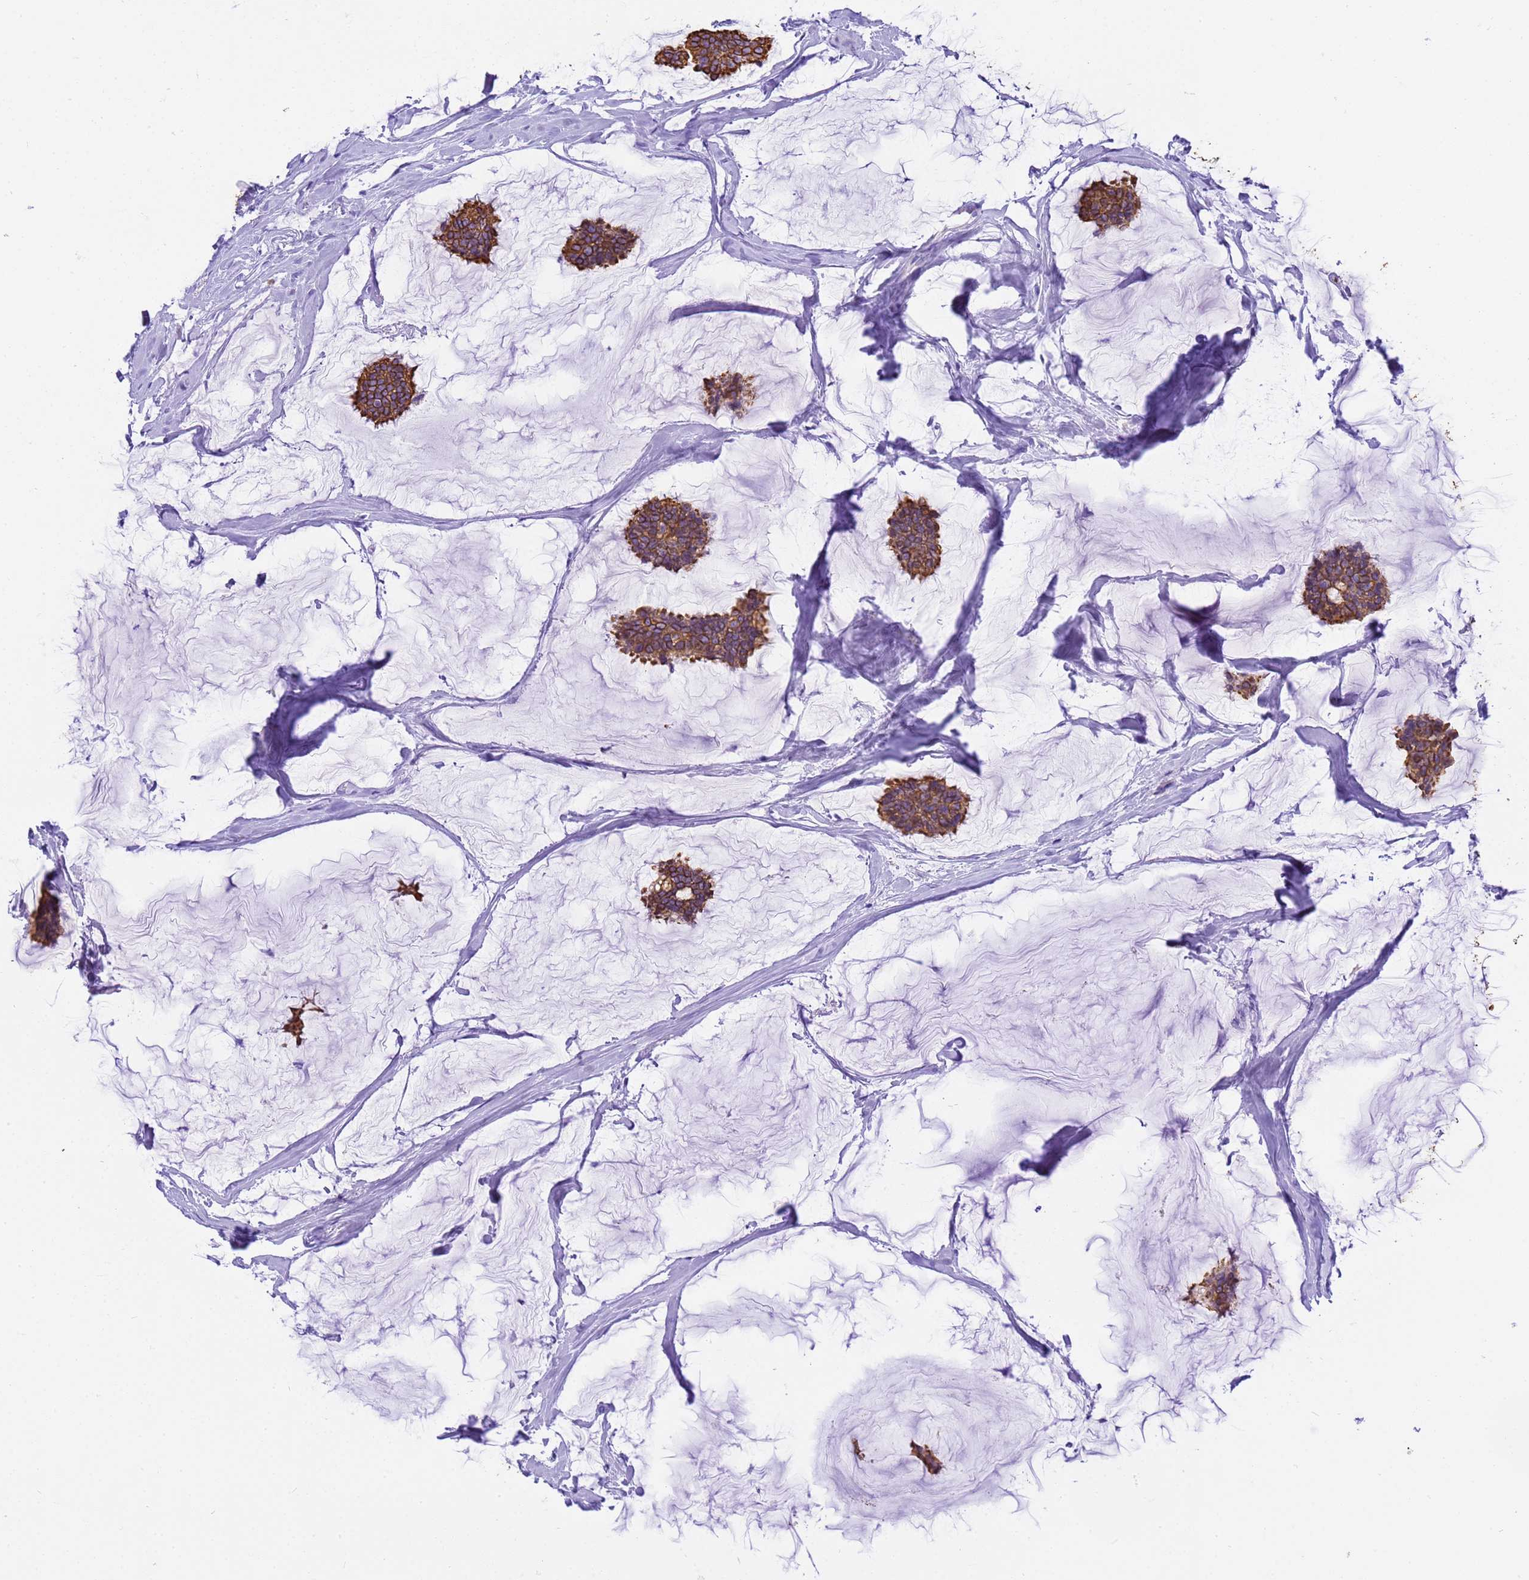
{"staining": {"intensity": "moderate", "quantity": ">75%", "location": "cytoplasmic/membranous"}, "tissue": "breast cancer", "cell_type": "Tumor cells", "image_type": "cancer", "snomed": [{"axis": "morphology", "description": "Duct carcinoma"}, {"axis": "topography", "description": "Breast"}], "caption": "Breast cancer stained with a brown dye demonstrates moderate cytoplasmic/membranous positive positivity in approximately >75% of tumor cells.", "gene": "PIEZO2", "patient": {"sex": "female", "age": 93}}